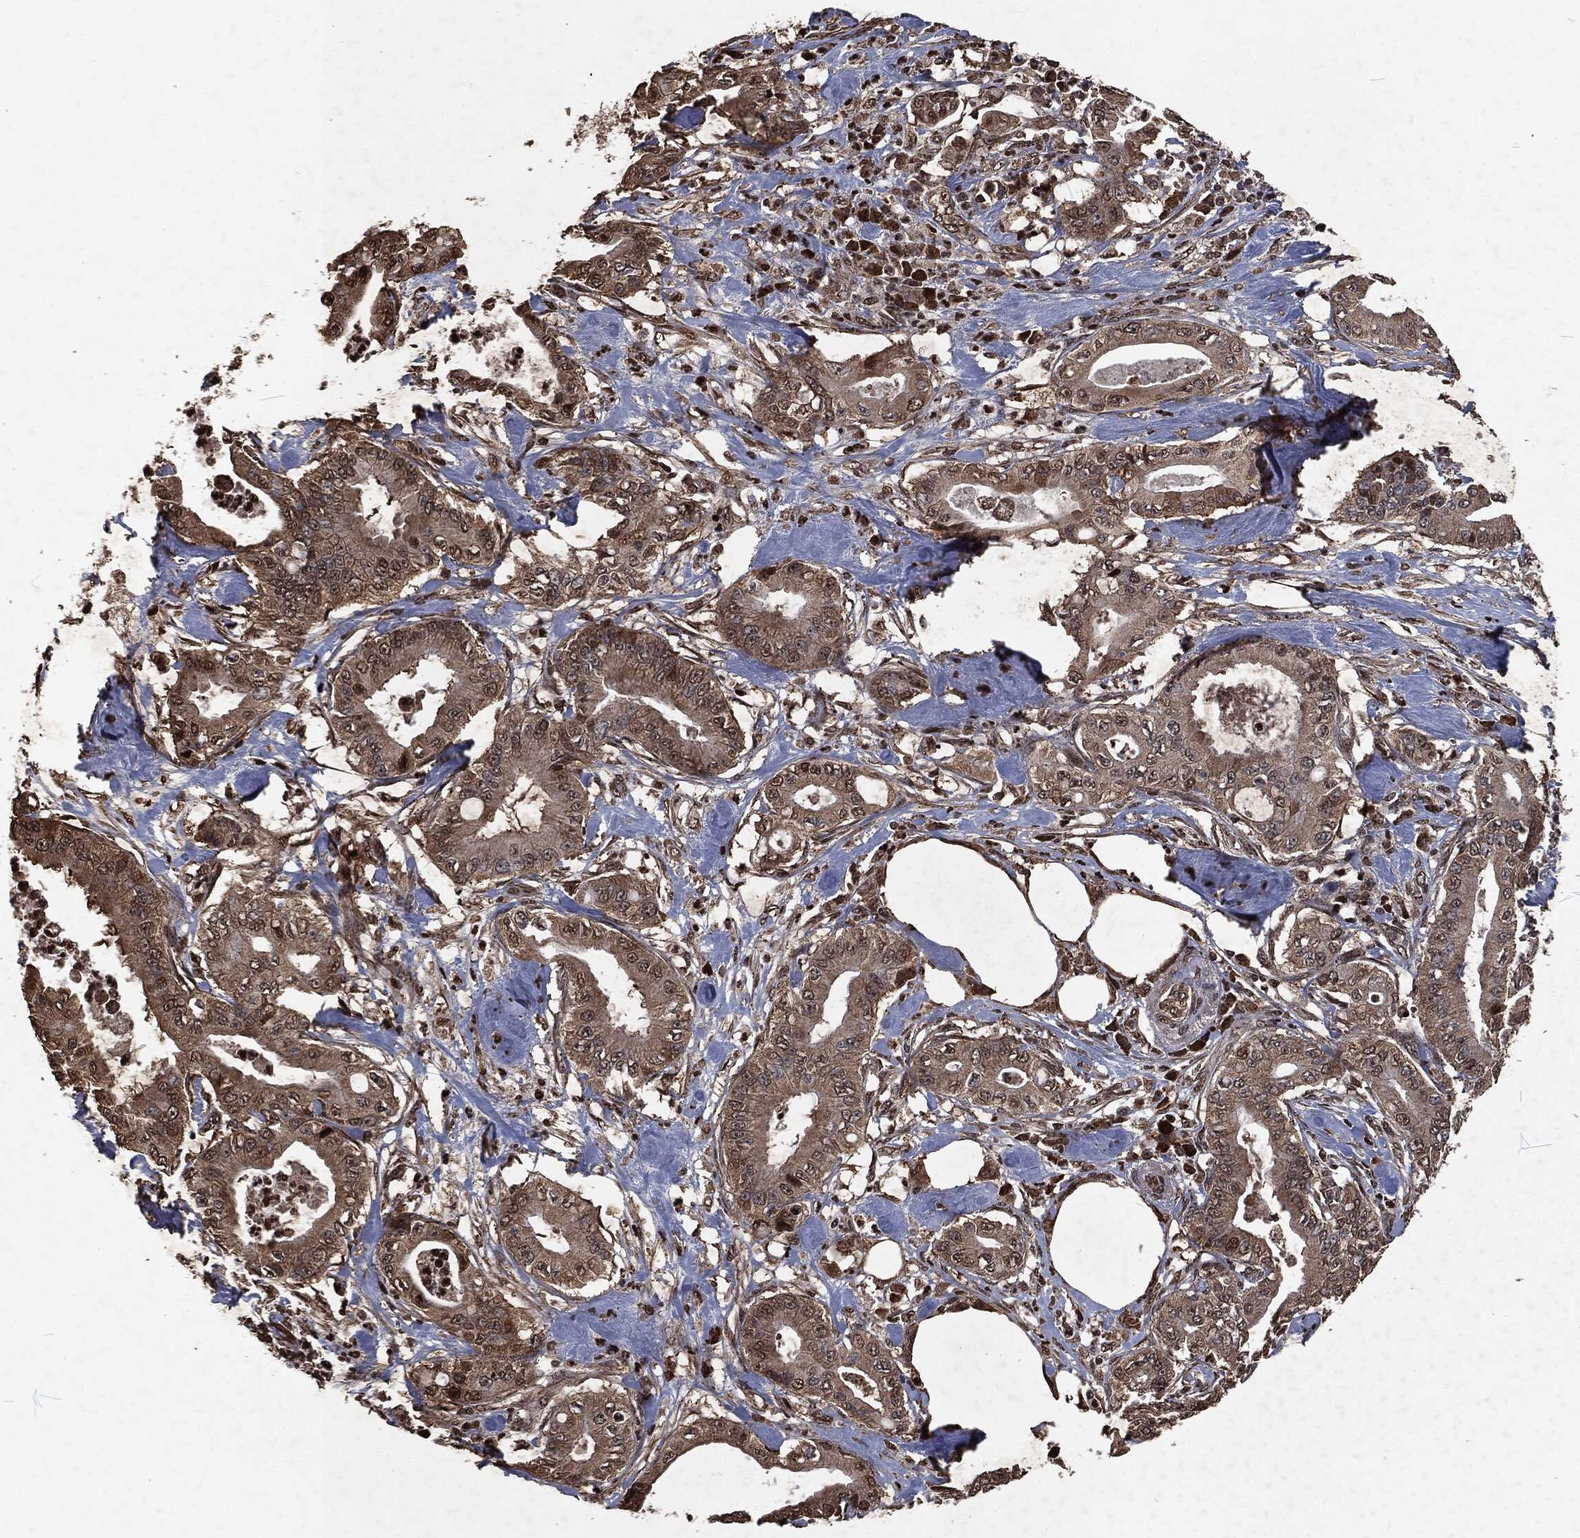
{"staining": {"intensity": "moderate", "quantity": "25%-75%", "location": "cytoplasmic/membranous,nuclear"}, "tissue": "pancreatic cancer", "cell_type": "Tumor cells", "image_type": "cancer", "snomed": [{"axis": "morphology", "description": "Adenocarcinoma, NOS"}, {"axis": "topography", "description": "Pancreas"}], "caption": "High-magnification brightfield microscopy of pancreatic cancer stained with DAB (brown) and counterstained with hematoxylin (blue). tumor cells exhibit moderate cytoplasmic/membranous and nuclear staining is identified in approximately25%-75% of cells.", "gene": "SNAI1", "patient": {"sex": "male", "age": 71}}